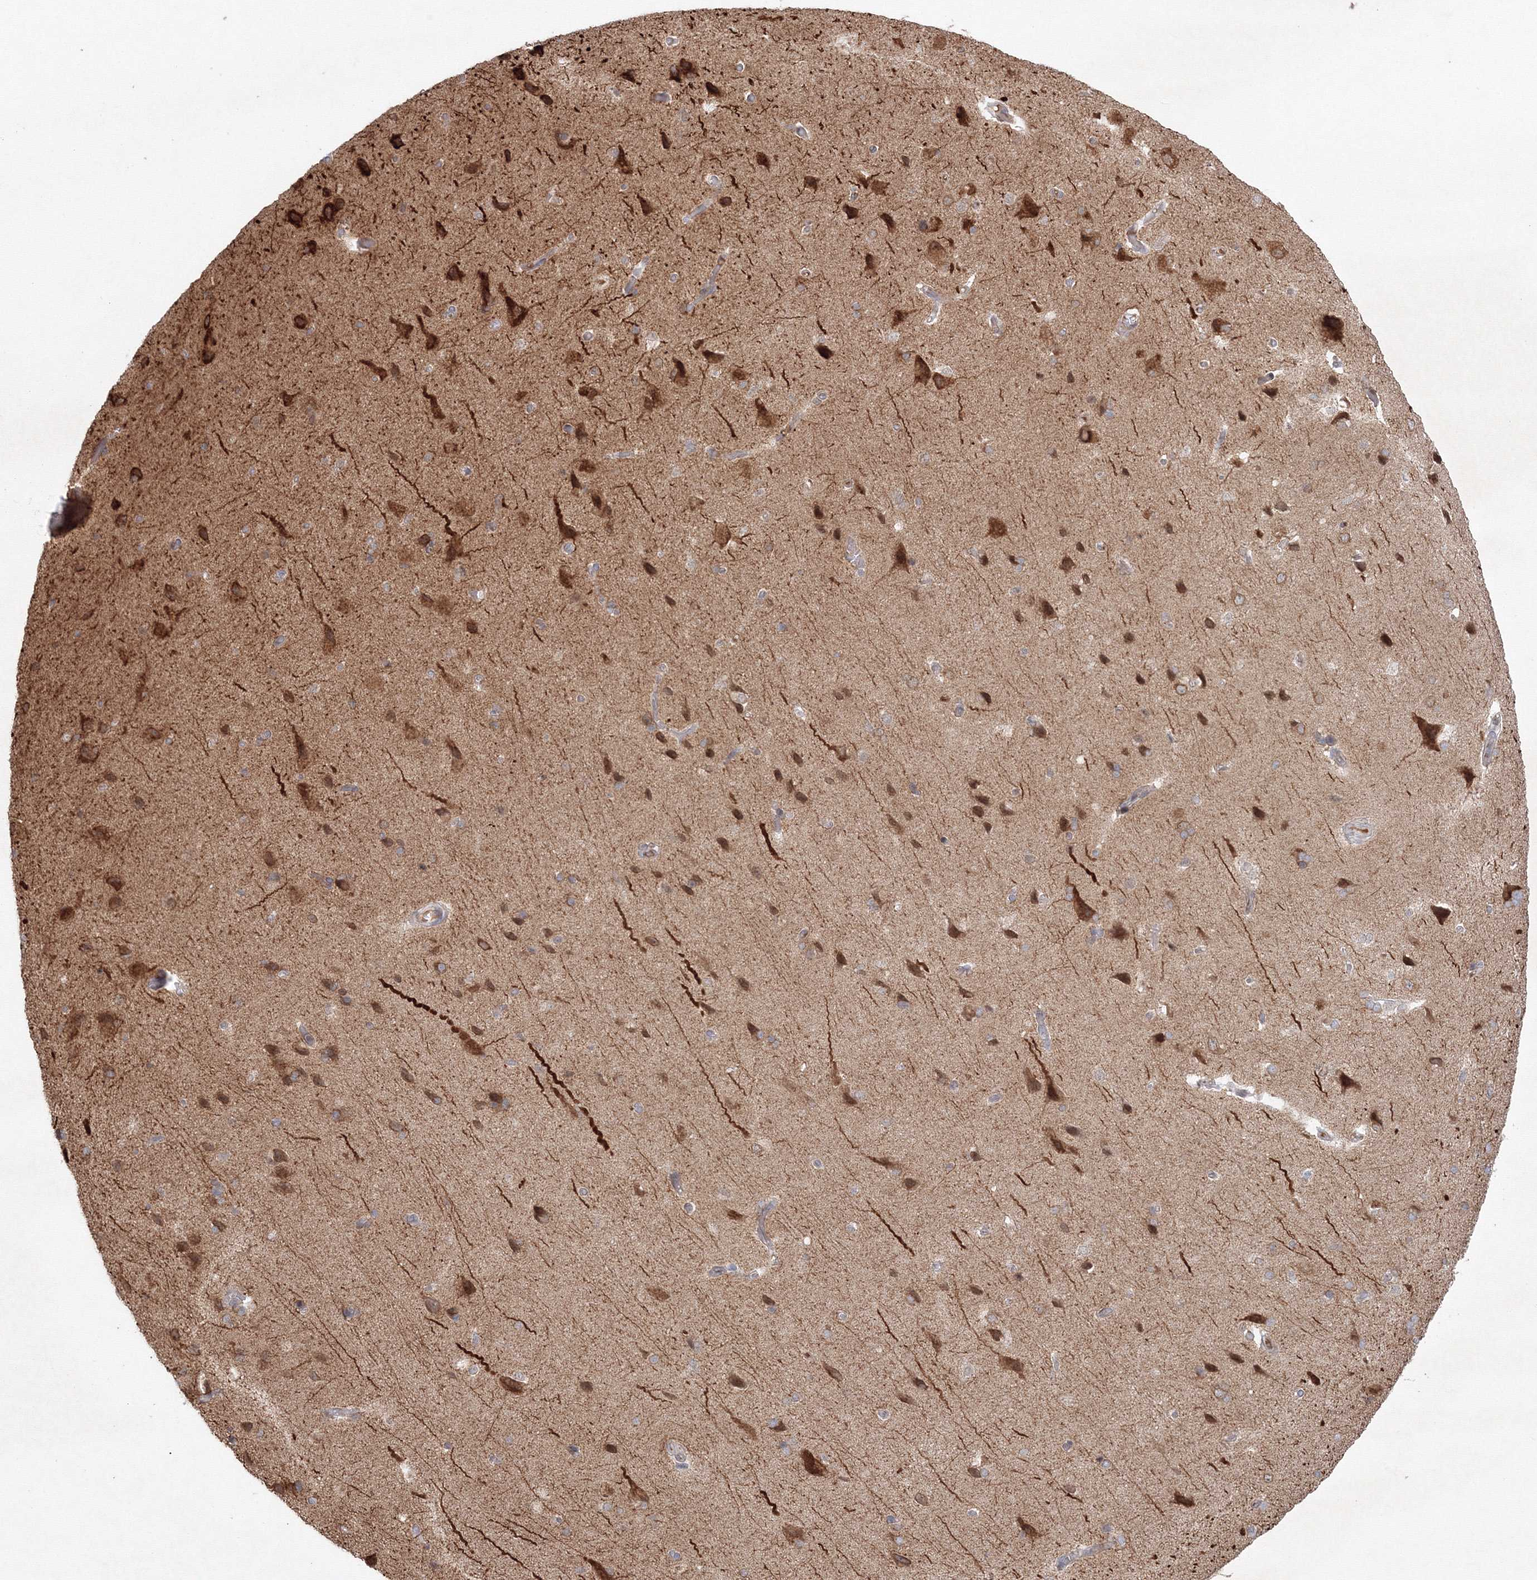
{"staining": {"intensity": "negative", "quantity": "none", "location": "none"}, "tissue": "cerebral cortex", "cell_type": "Endothelial cells", "image_type": "normal", "snomed": [{"axis": "morphology", "description": "Normal tissue, NOS"}, {"axis": "topography", "description": "Cerebral cortex"}], "caption": "DAB (3,3'-diaminobenzidine) immunohistochemical staining of unremarkable cerebral cortex shows no significant staining in endothelial cells.", "gene": "KIF4A", "patient": {"sex": "male", "age": 62}}